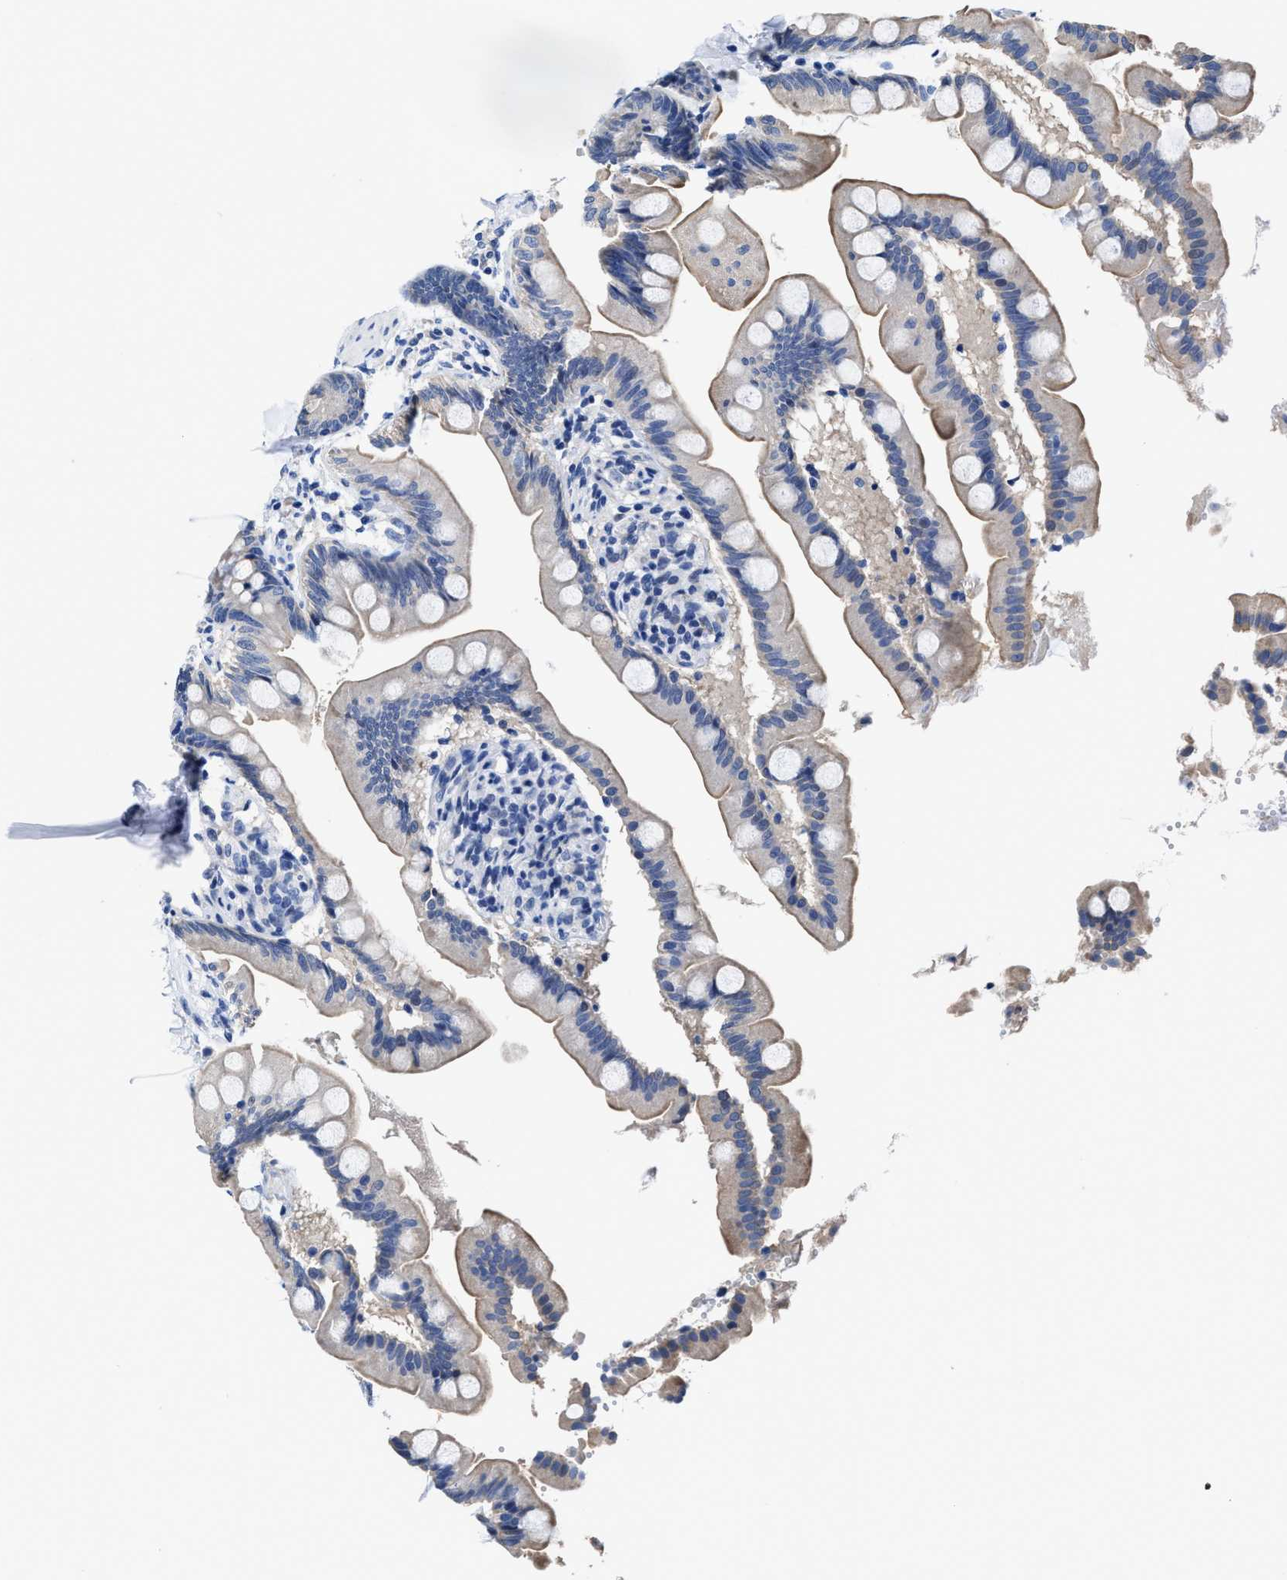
{"staining": {"intensity": "weak", "quantity": "25%-75%", "location": "cytoplasmic/membranous"}, "tissue": "small intestine", "cell_type": "Glandular cells", "image_type": "normal", "snomed": [{"axis": "morphology", "description": "Normal tissue, NOS"}, {"axis": "topography", "description": "Small intestine"}], "caption": "The micrograph demonstrates staining of unremarkable small intestine, revealing weak cytoplasmic/membranous protein positivity (brown color) within glandular cells.", "gene": "HOOK1", "patient": {"sex": "female", "age": 56}}